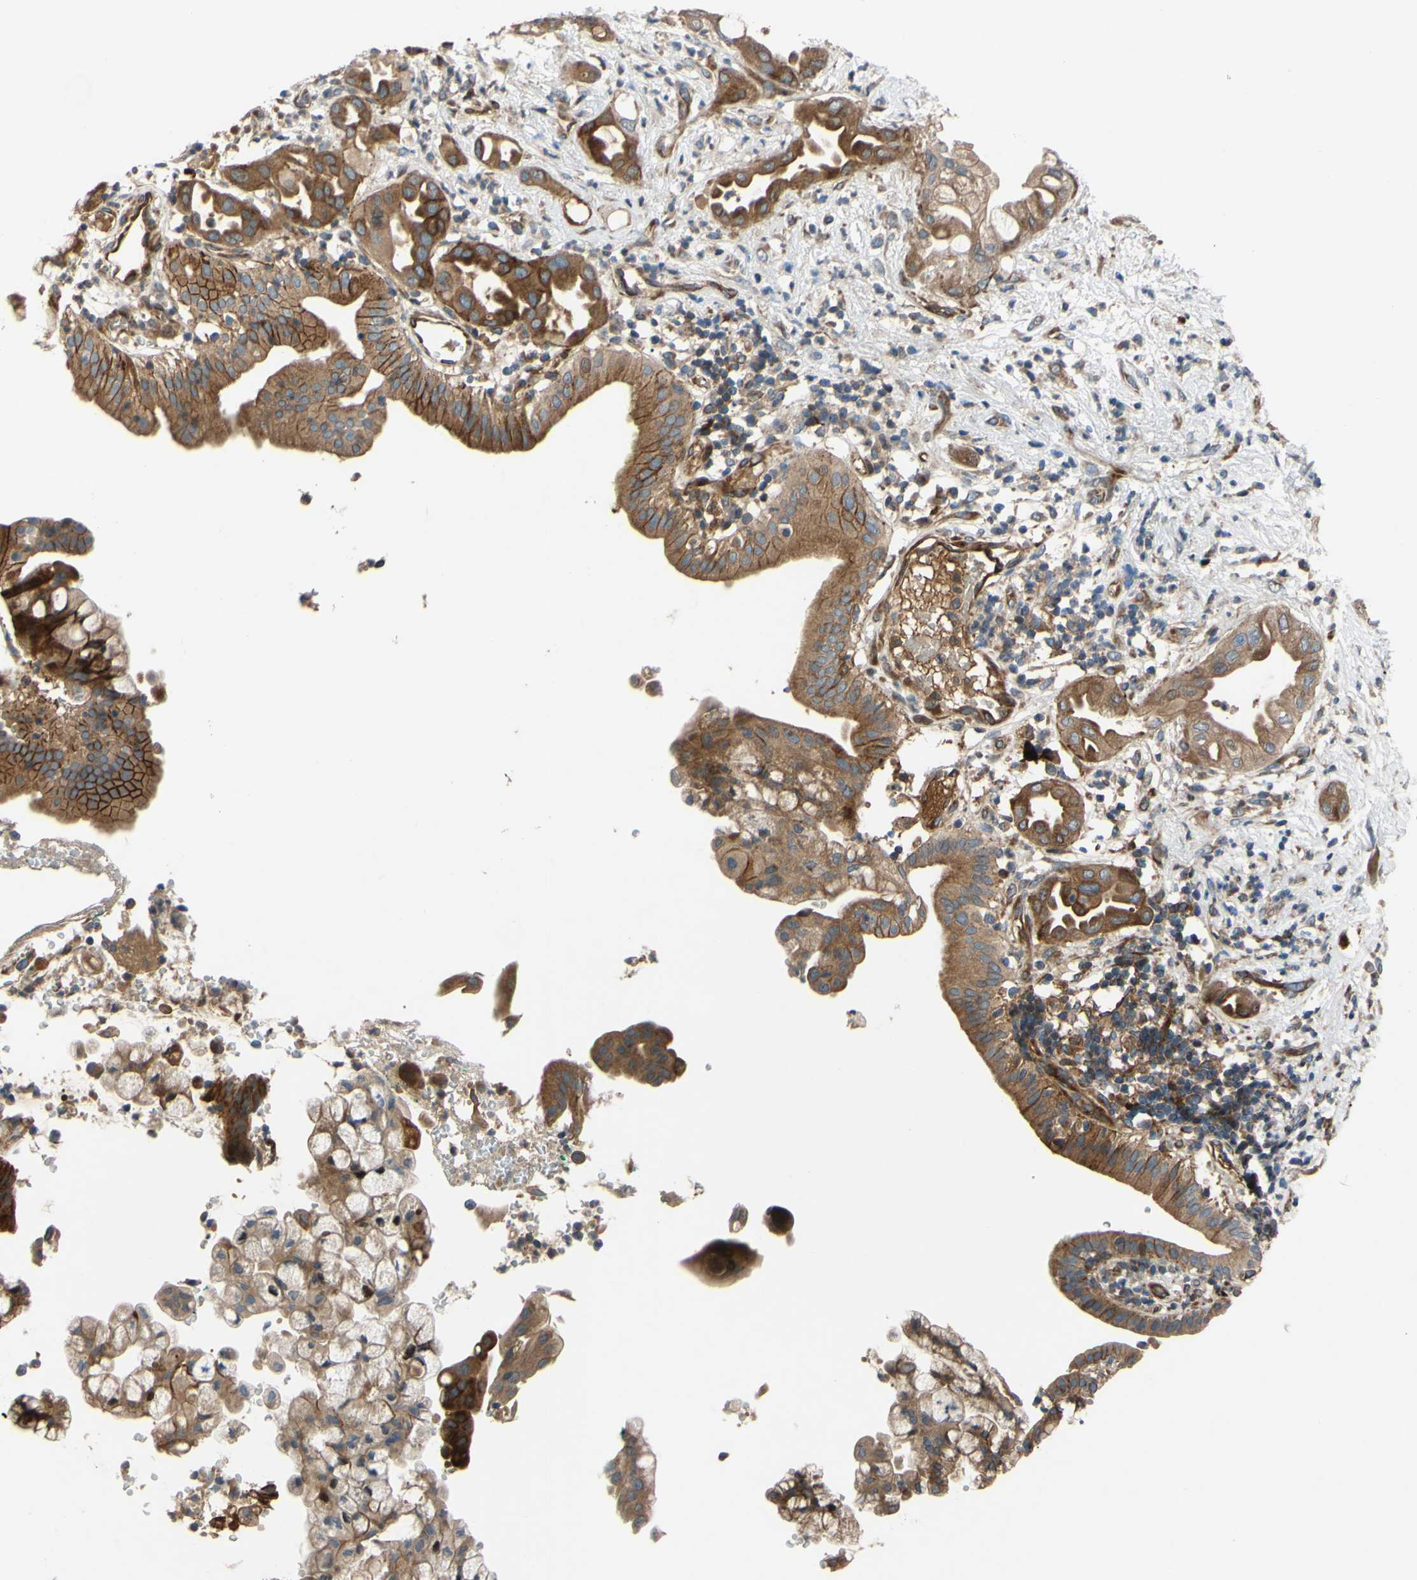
{"staining": {"intensity": "moderate", "quantity": ">75%", "location": "cytoplasmic/membranous"}, "tissue": "pancreatic cancer", "cell_type": "Tumor cells", "image_type": "cancer", "snomed": [{"axis": "morphology", "description": "Adenocarcinoma, NOS"}, {"axis": "morphology", "description": "Adenocarcinoma, metastatic, NOS"}, {"axis": "topography", "description": "Lymph node"}, {"axis": "topography", "description": "Pancreas"}, {"axis": "topography", "description": "Duodenum"}], "caption": "Protein staining of pancreatic cancer tissue exhibits moderate cytoplasmic/membranous expression in approximately >75% of tumor cells.", "gene": "SPTLC1", "patient": {"sex": "female", "age": 64}}